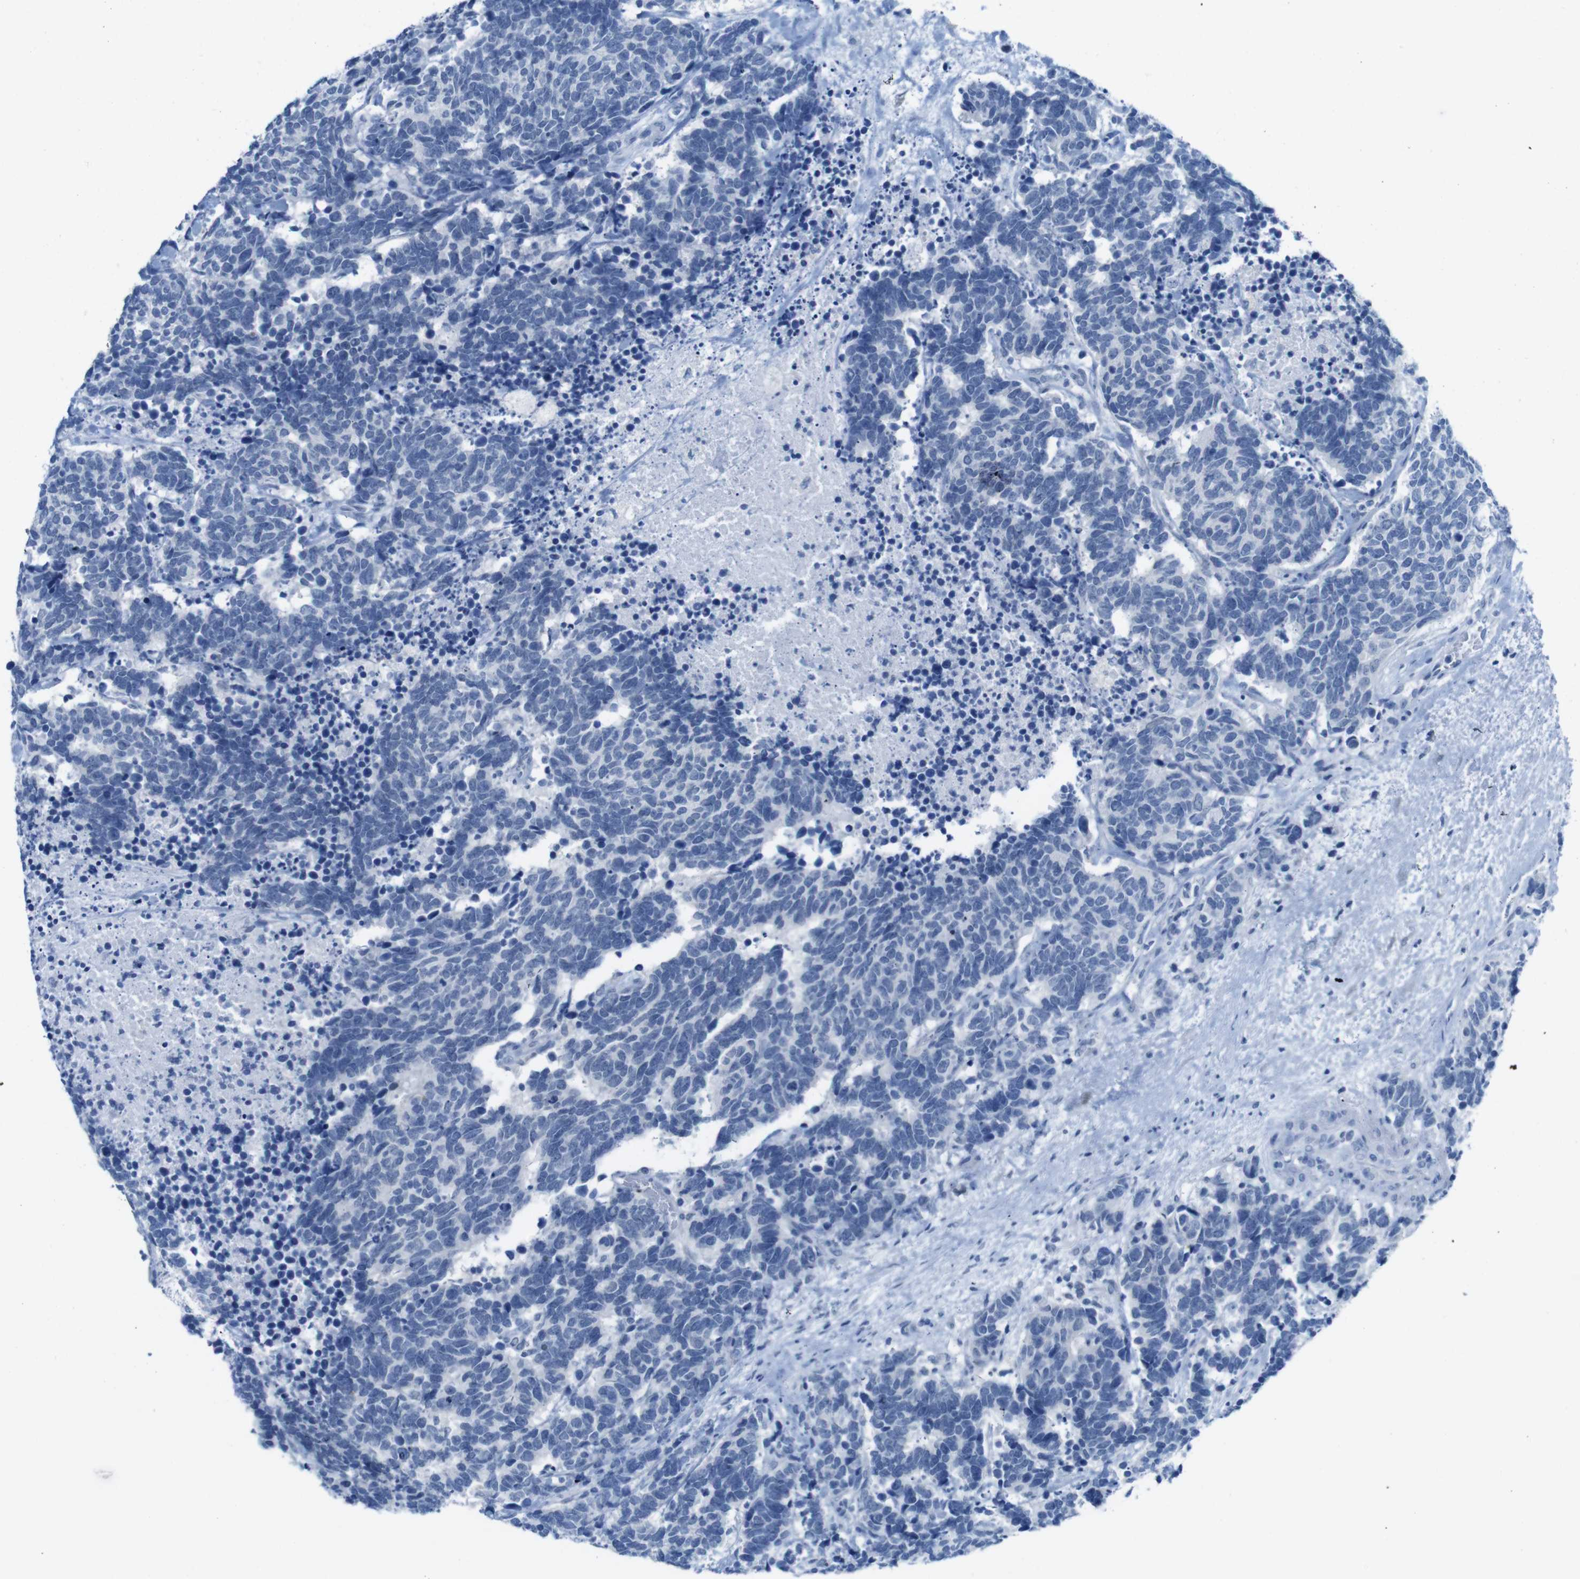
{"staining": {"intensity": "negative", "quantity": "none", "location": "none"}, "tissue": "carcinoid", "cell_type": "Tumor cells", "image_type": "cancer", "snomed": [{"axis": "morphology", "description": "Carcinoma, NOS"}, {"axis": "morphology", "description": "Carcinoid, malignant, NOS"}, {"axis": "topography", "description": "Urinary bladder"}], "caption": "The micrograph displays no significant positivity in tumor cells of carcinoma.", "gene": "OPN1SW", "patient": {"sex": "male", "age": 57}}